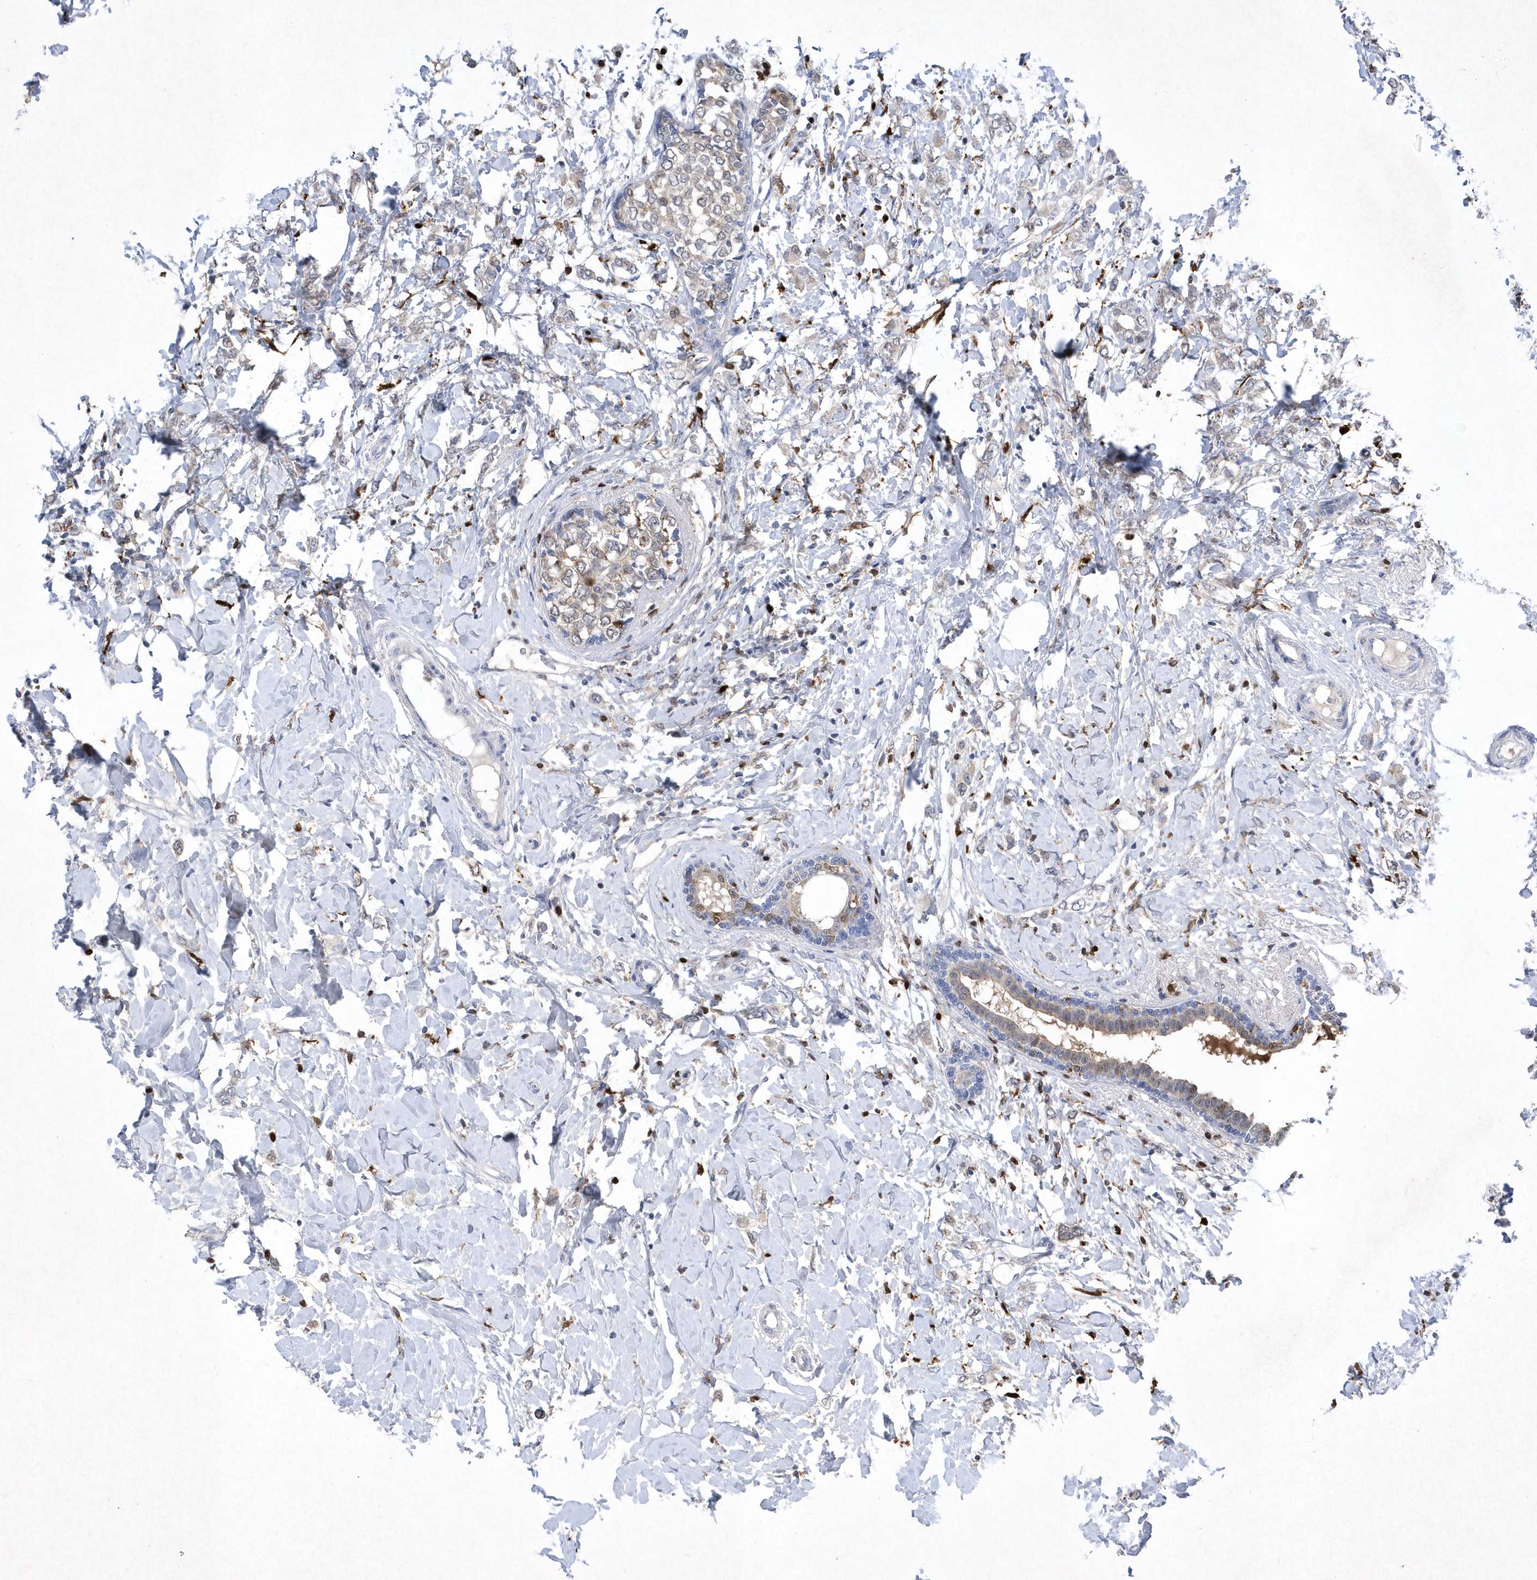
{"staining": {"intensity": "negative", "quantity": "none", "location": "none"}, "tissue": "breast cancer", "cell_type": "Tumor cells", "image_type": "cancer", "snomed": [{"axis": "morphology", "description": "Normal tissue, NOS"}, {"axis": "morphology", "description": "Lobular carcinoma"}, {"axis": "topography", "description": "Breast"}], "caption": "The immunohistochemistry (IHC) photomicrograph has no significant expression in tumor cells of breast cancer tissue.", "gene": "BHLHA15", "patient": {"sex": "female", "age": 47}}